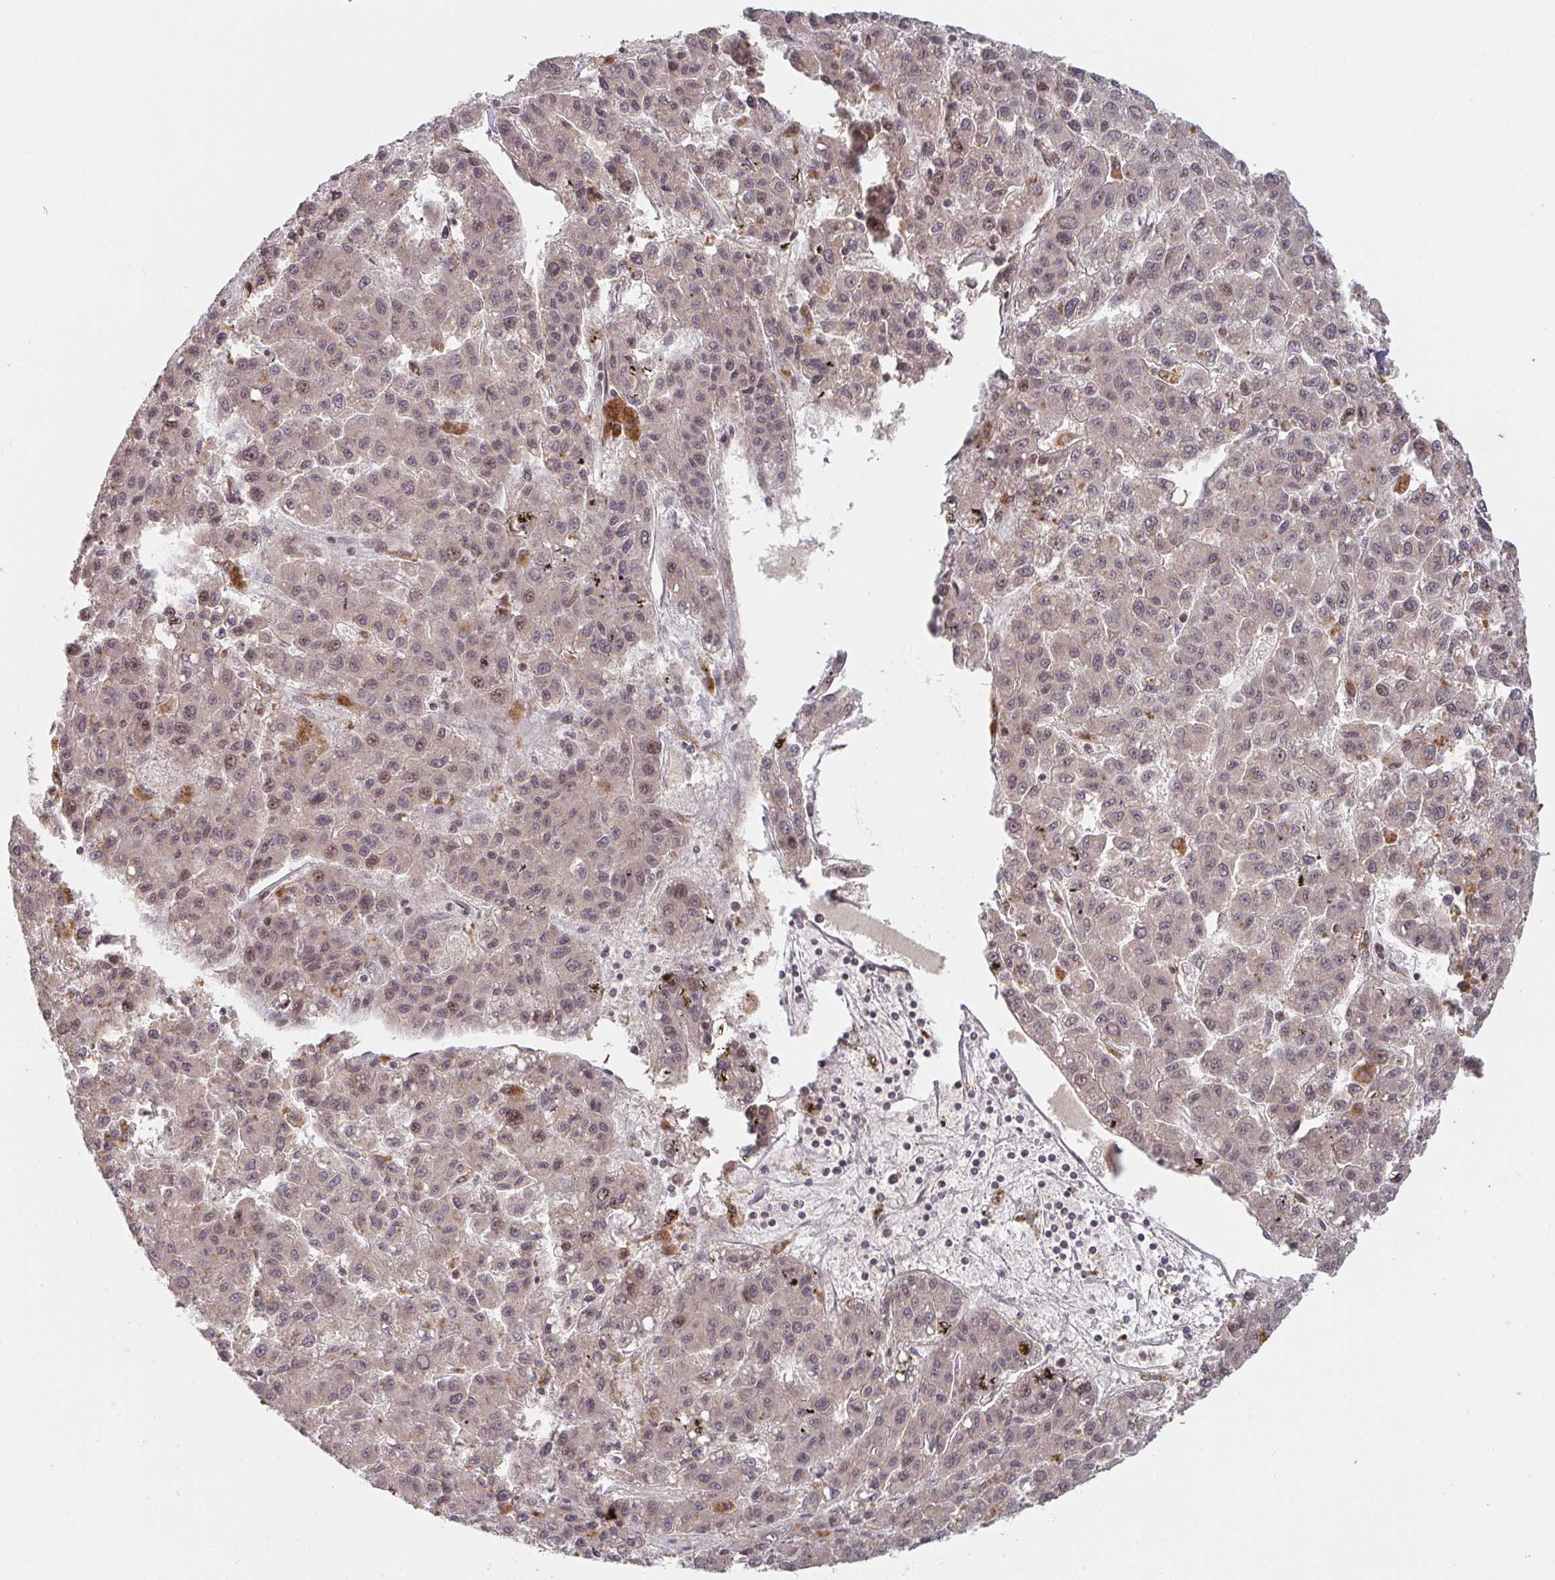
{"staining": {"intensity": "weak", "quantity": "25%-75%", "location": "nuclear"}, "tissue": "liver cancer", "cell_type": "Tumor cells", "image_type": "cancer", "snomed": [{"axis": "morphology", "description": "Carcinoma, Hepatocellular, NOS"}, {"axis": "topography", "description": "Liver"}], "caption": "High-magnification brightfield microscopy of liver cancer (hepatocellular carcinoma) stained with DAB (3,3'-diaminobenzidine) (brown) and counterstained with hematoxylin (blue). tumor cells exhibit weak nuclear positivity is identified in approximately25%-75% of cells.", "gene": "DCST1", "patient": {"sex": "male", "age": 70}}